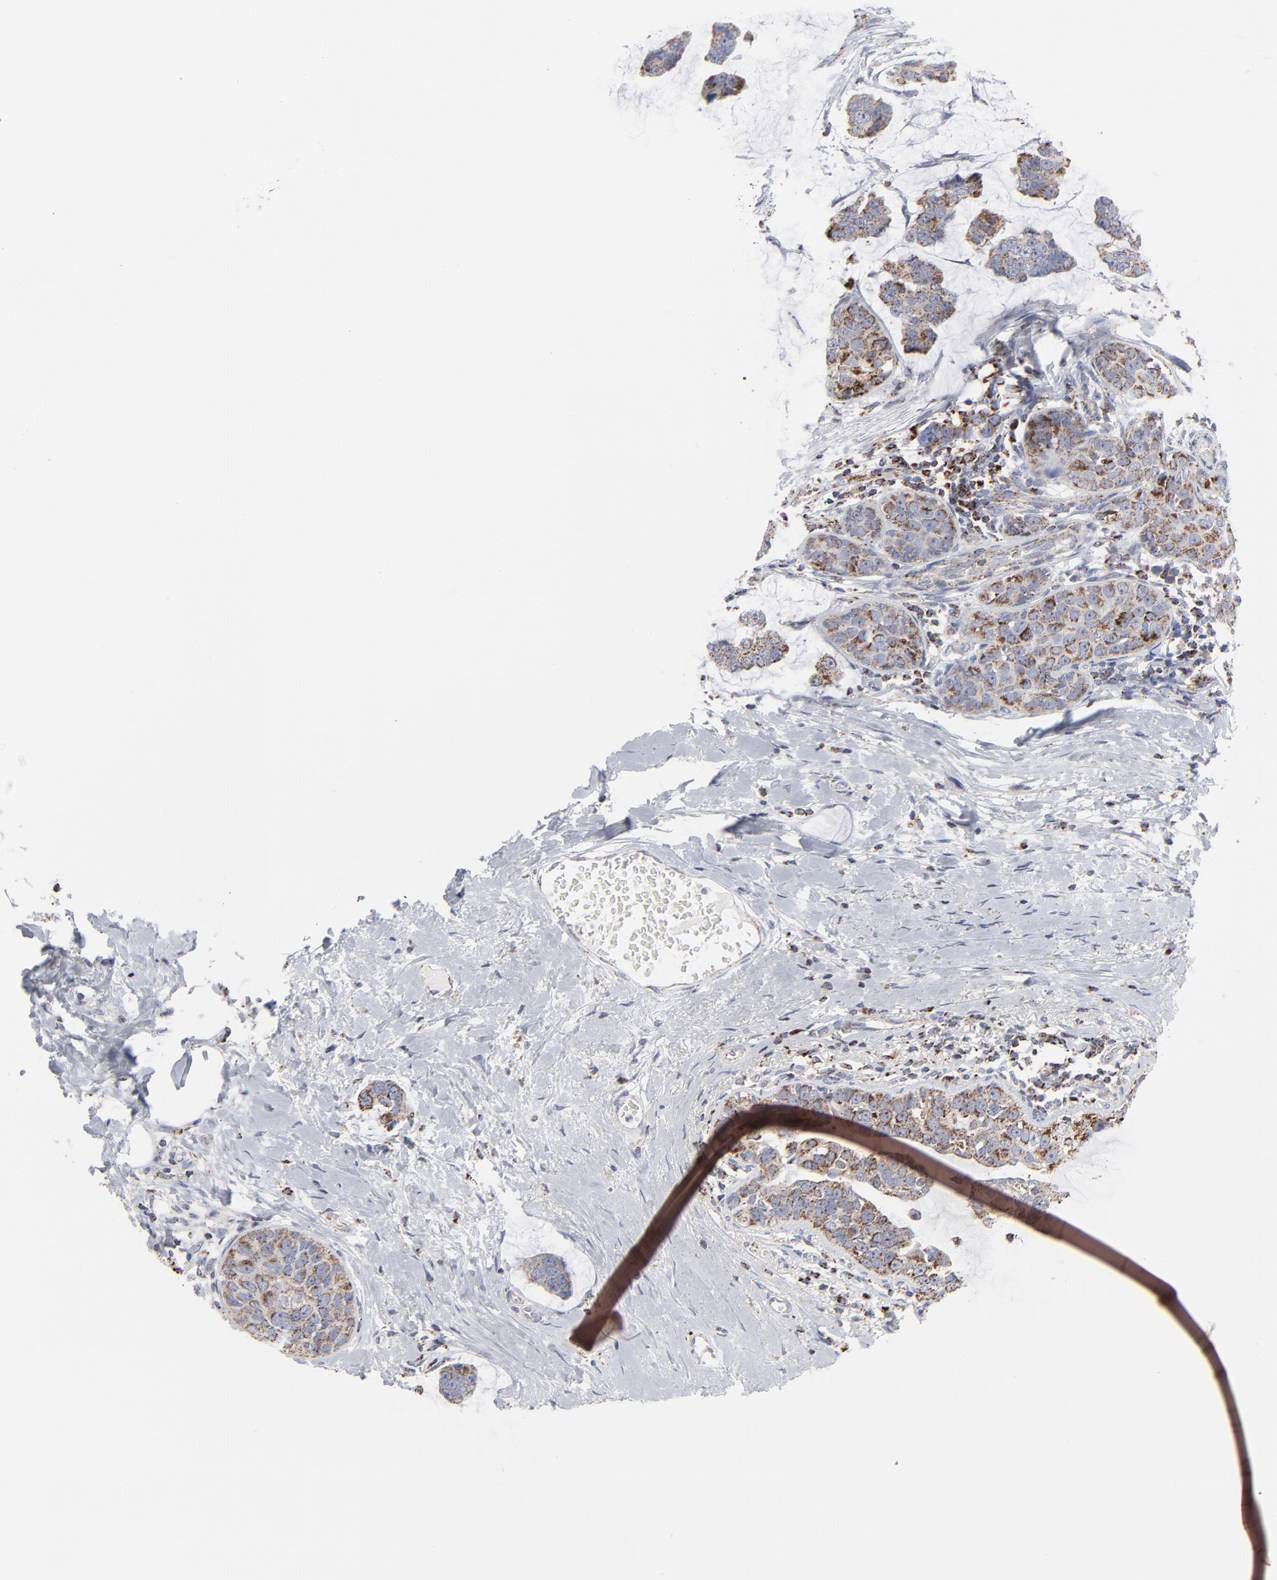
{"staining": {"intensity": "weak", "quantity": ">75%", "location": "cytoplasmic/membranous"}, "tissue": "breast cancer", "cell_type": "Tumor cells", "image_type": "cancer", "snomed": [{"axis": "morphology", "description": "Normal tissue, NOS"}, {"axis": "morphology", "description": "Duct carcinoma"}, {"axis": "topography", "description": "Breast"}], "caption": "Protein analysis of breast infiltrating ductal carcinoma tissue demonstrates weak cytoplasmic/membranous positivity in approximately >75% of tumor cells.", "gene": "TXNRD2", "patient": {"sex": "female", "age": 50}}